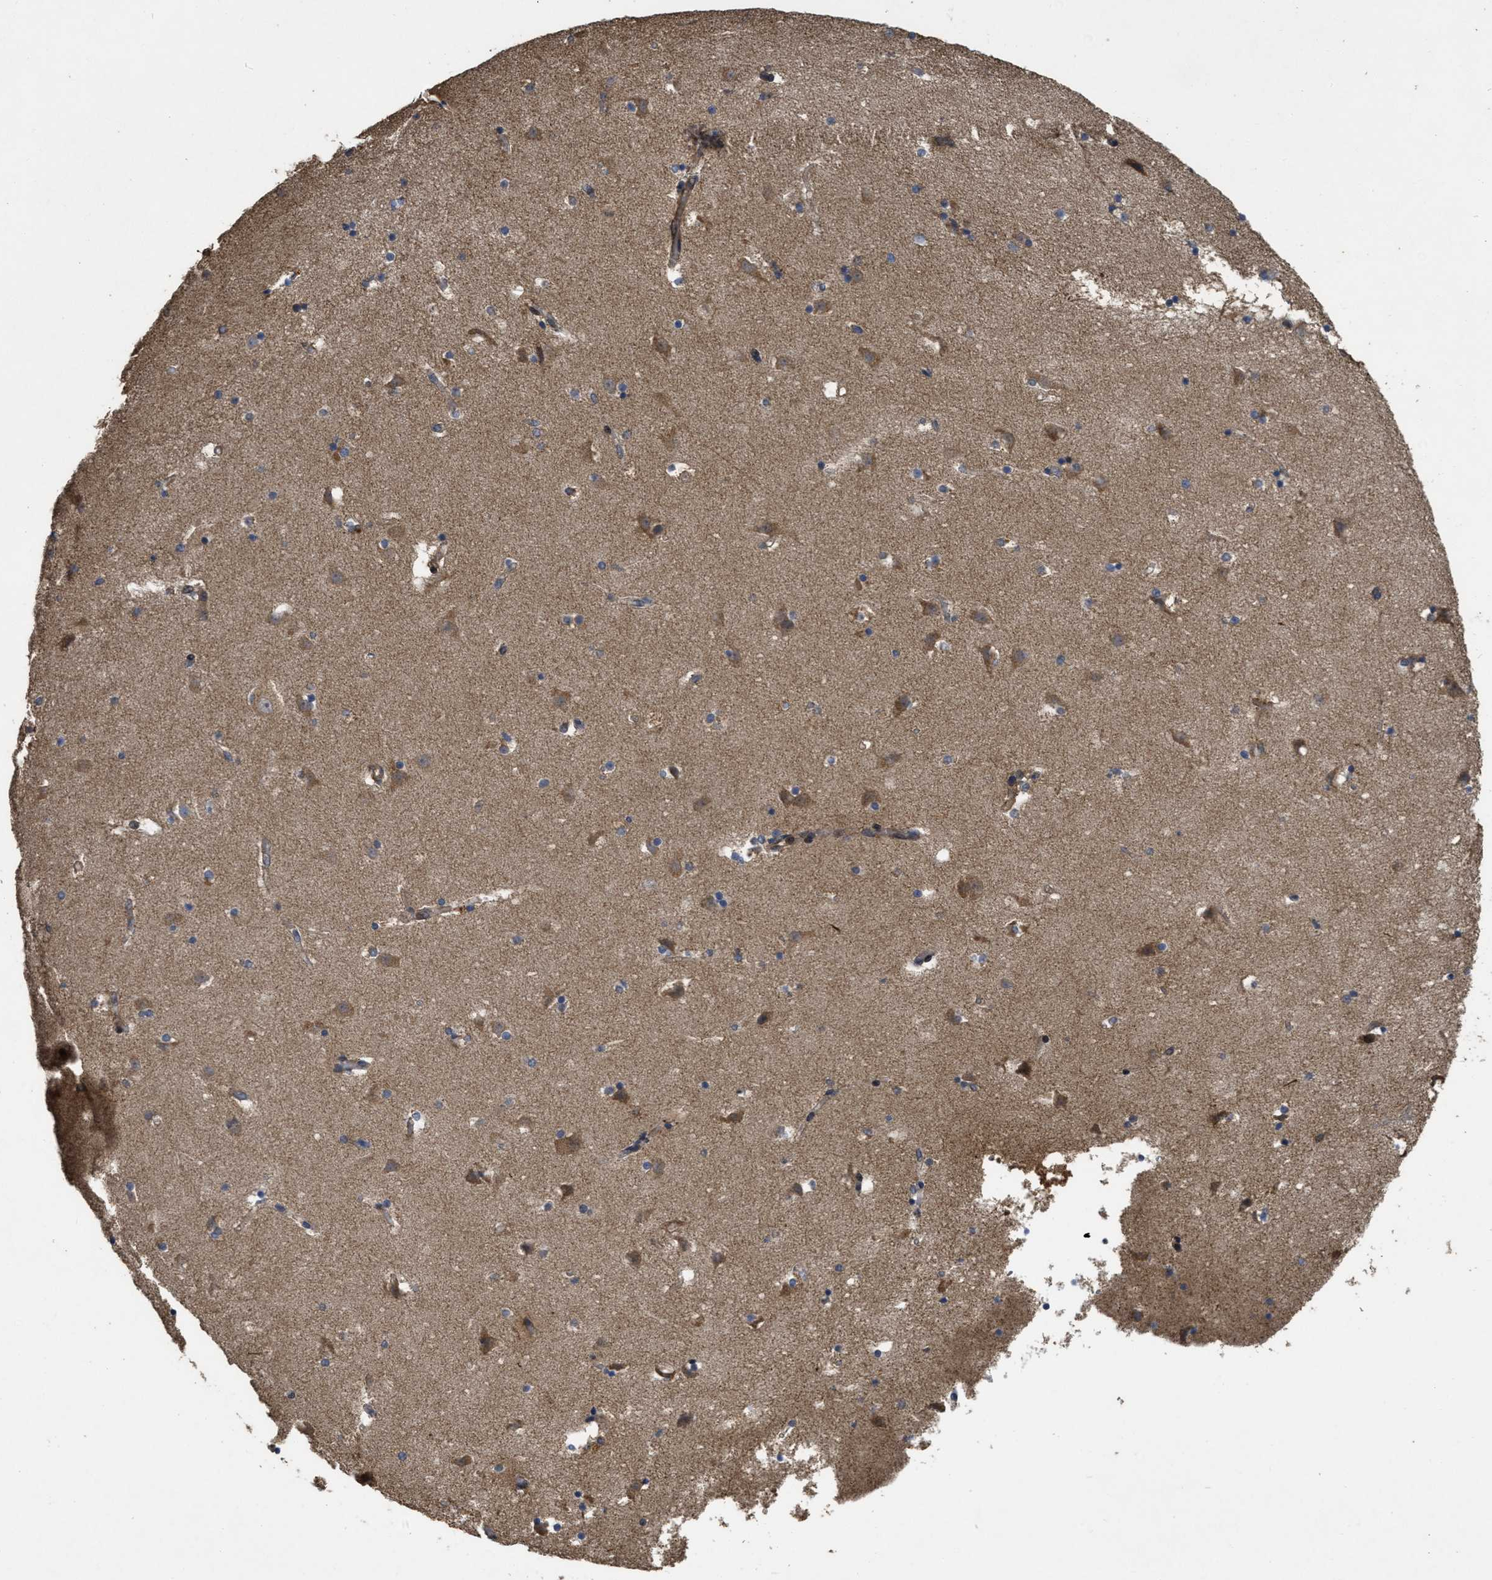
{"staining": {"intensity": "moderate", "quantity": "25%-75%", "location": "cytoplasmic/membranous"}, "tissue": "caudate", "cell_type": "Glial cells", "image_type": "normal", "snomed": [{"axis": "morphology", "description": "Normal tissue, NOS"}, {"axis": "topography", "description": "Lateral ventricle wall"}], "caption": "The immunohistochemical stain shows moderate cytoplasmic/membranous positivity in glial cells of benign caudate. The staining was performed using DAB, with brown indicating positive protein expression. Nuclei are stained blue with hematoxylin.", "gene": "CBR3", "patient": {"sex": "male", "age": 45}}